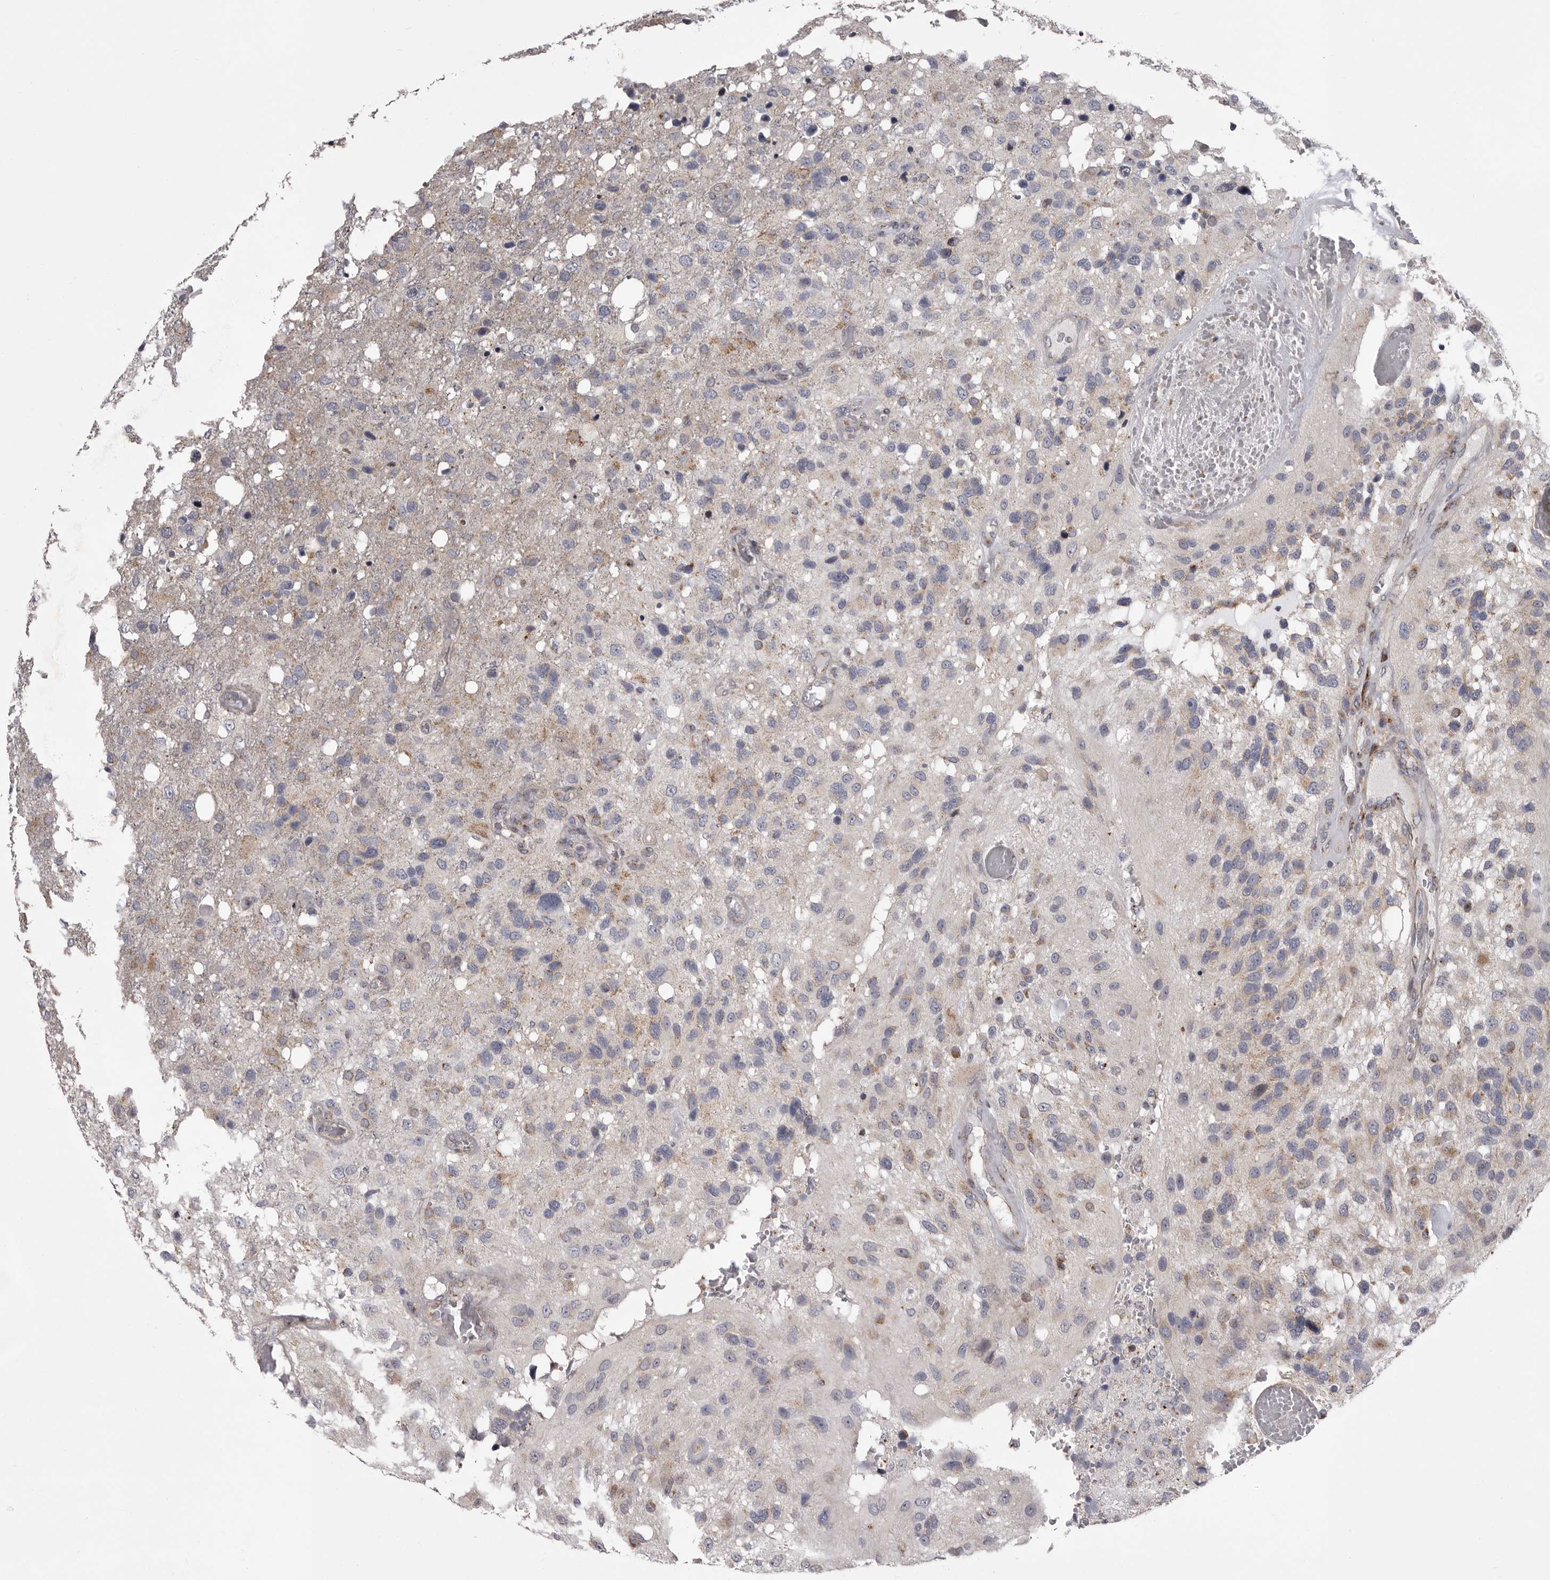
{"staining": {"intensity": "moderate", "quantity": "<25%", "location": "cytoplasmic/membranous"}, "tissue": "glioma", "cell_type": "Tumor cells", "image_type": "cancer", "snomed": [{"axis": "morphology", "description": "Glioma, malignant, High grade"}, {"axis": "topography", "description": "Brain"}], "caption": "Glioma stained with a brown dye displays moderate cytoplasmic/membranous positive staining in about <25% of tumor cells.", "gene": "WDR47", "patient": {"sex": "female", "age": 58}}